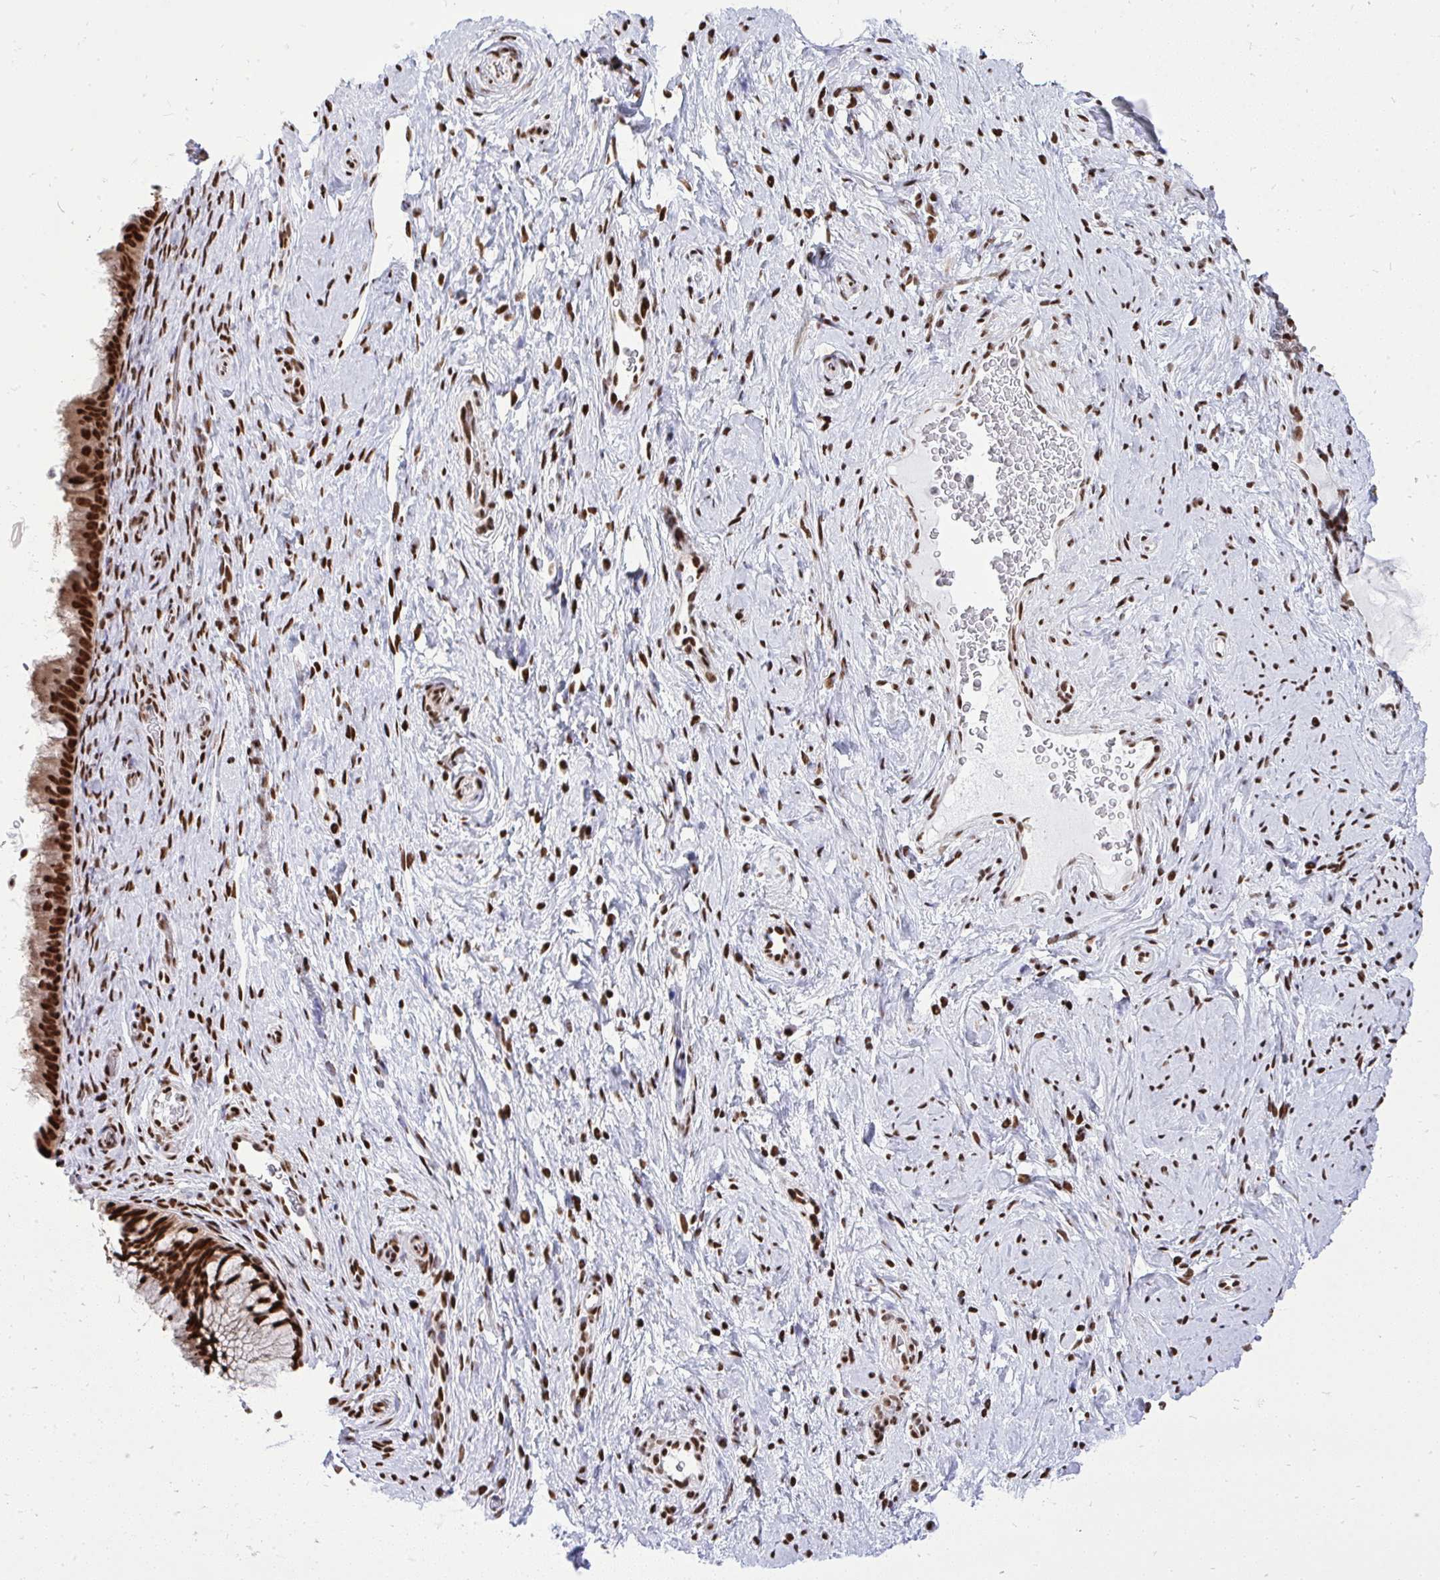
{"staining": {"intensity": "strong", "quantity": ">75%", "location": "nuclear"}, "tissue": "cervix", "cell_type": "Glandular cells", "image_type": "normal", "snomed": [{"axis": "morphology", "description": "Normal tissue, NOS"}, {"axis": "topography", "description": "Cervix"}], "caption": "Immunohistochemistry (IHC) staining of unremarkable cervix, which shows high levels of strong nuclear staining in approximately >75% of glandular cells indicating strong nuclear protein expression. The staining was performed using DAB (brown) for protein detection and nuclei were counterstained in hematoxylin (blue).", "gene": "TBL1Y", "patient": {"sex": "female", "age": 34}}